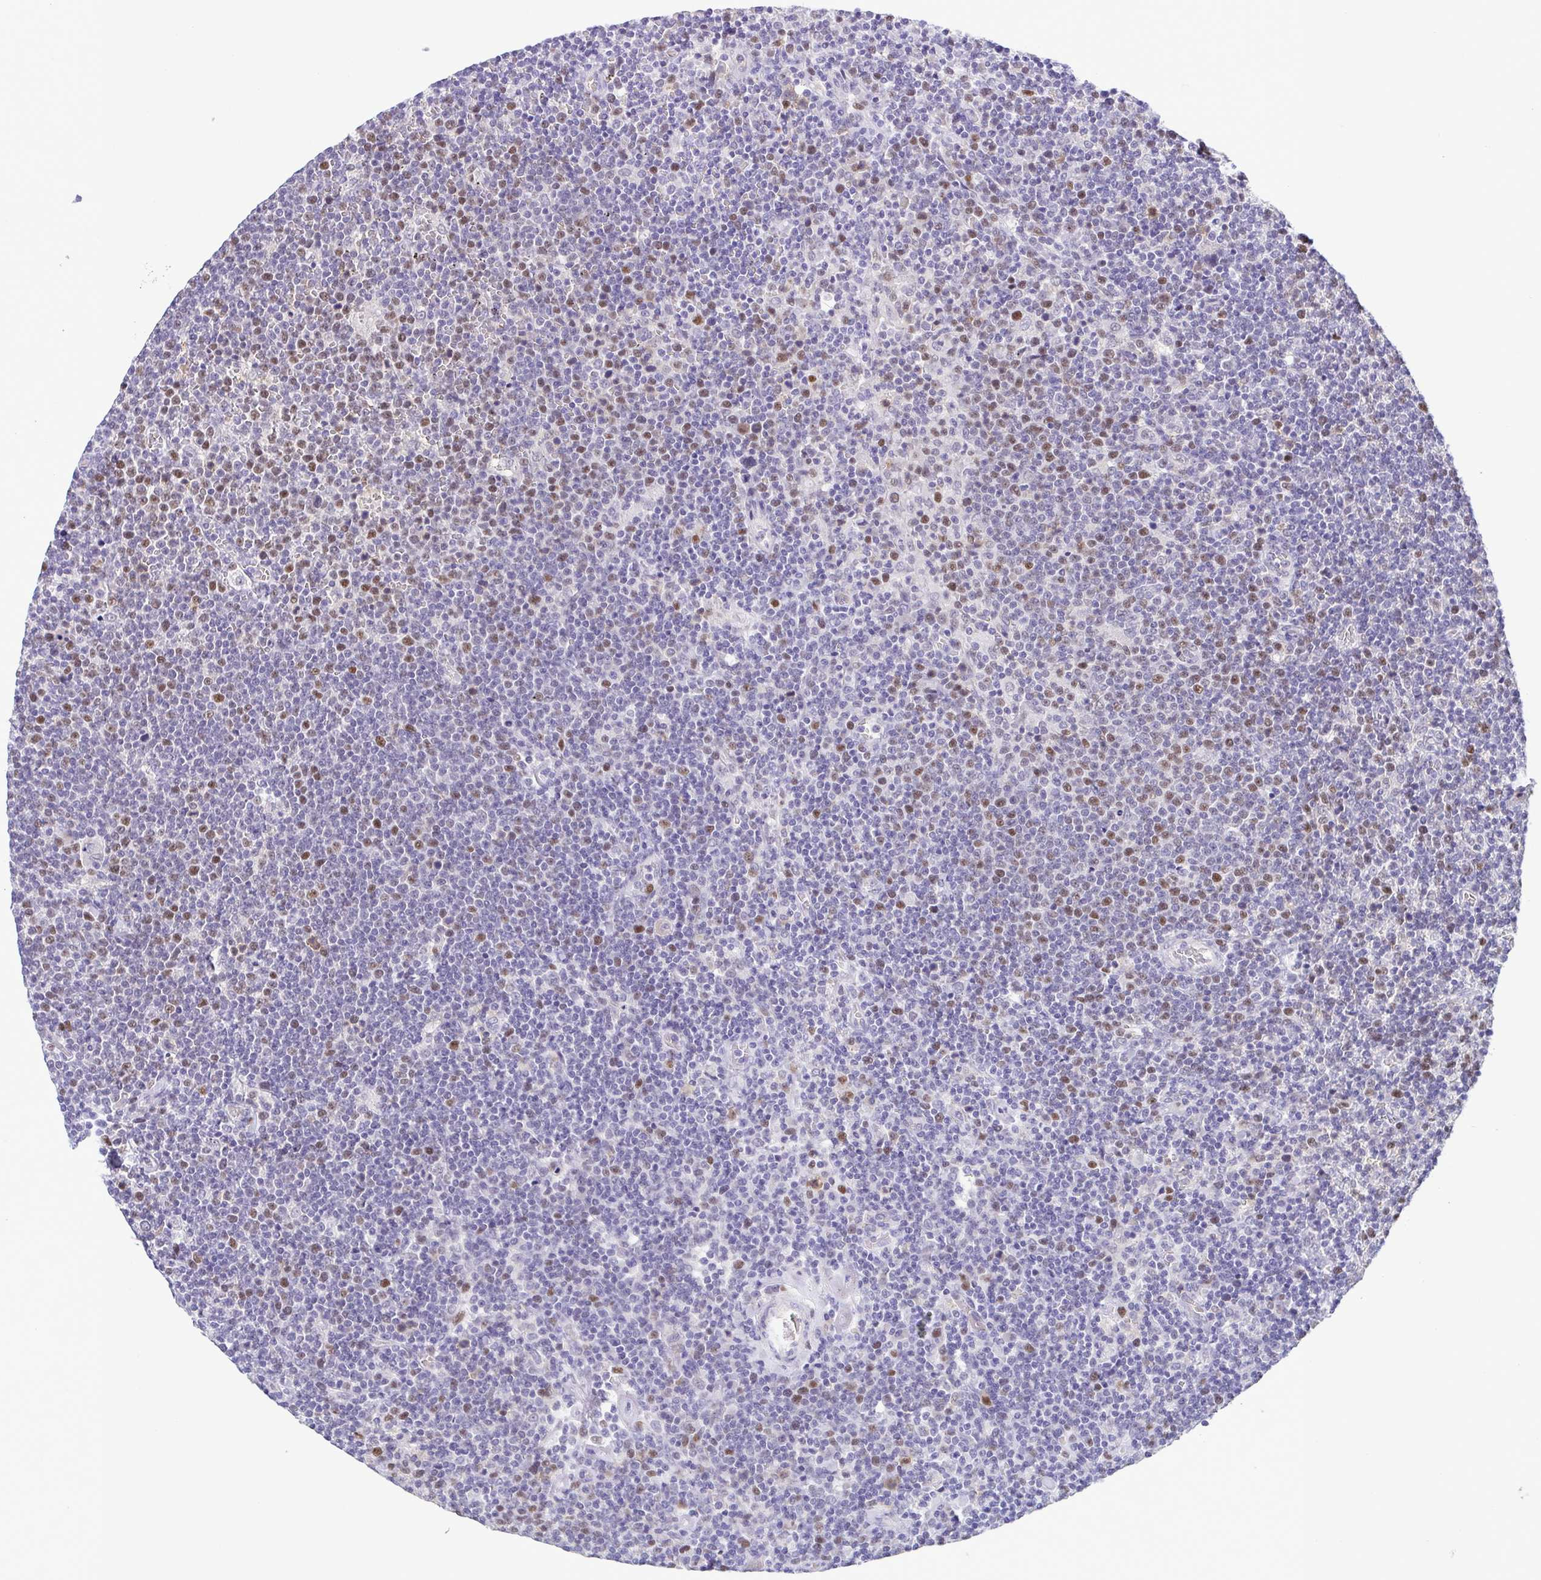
{"staining": {"intensity": "moderate", "quantity": "25%-75%", "location": "nuclear"}, "tissue": "lymphoma", "cell_type": "Tumor cells", "image_type": "cancer", "snomed": [{"axis": "morphology", "description": "Malignant lymphoma, non-Hodgkin's type, High grade"}, {"axis": "topography", "description": "Lymph node"}], "caption": "A medium amount of moderate nuclear staining is identified in about 25%-75% of tumor cells in high-grade malignant lymphoma, non-Hodgkin's type tissue.", "gene": "TIPIN", "patient": {"sex": "male", "age": 61}}